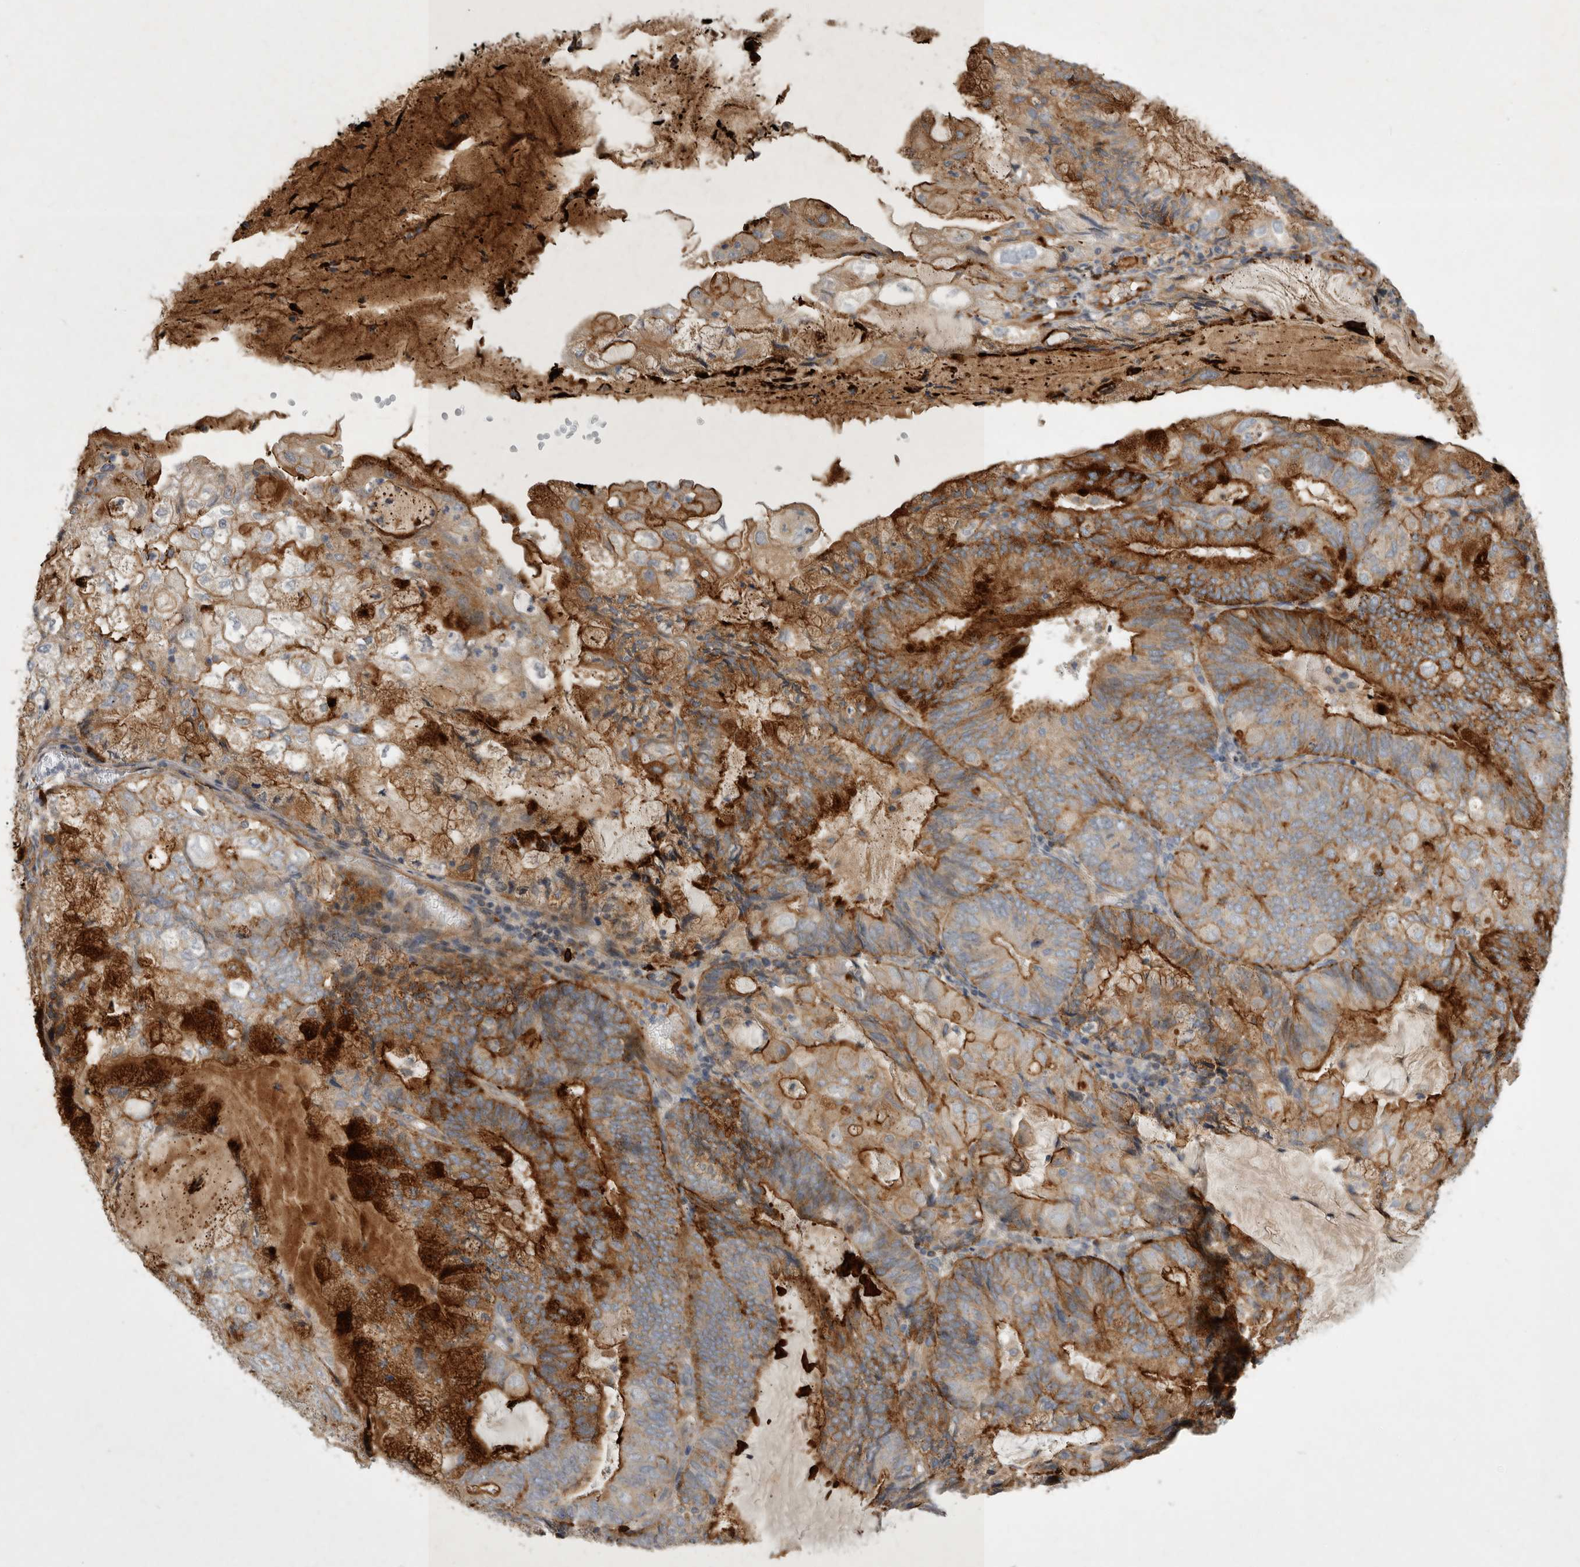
{"staining": {"intensity": "strong", "quantity": "25%-75%", "location": "cytoplasmic/membranous"}, "tissue": "endometrial cancer", "cell_type": "Tumor cells", "image_type": "cancer", "snomed": [{"axis": "morphology", "description": "Adenocarcinoma, NOS"}, {"axis": "topography", "description": "Endometrium"}], "caption": "Protein expression analysis of human adenocarcinoma (endometrial) reveals strong cytoplasmic/membranous staining in approximately 25%-75% of tumor cells.", "gene": "MLPH", "patient": {"sex": "female", "age": 81}}